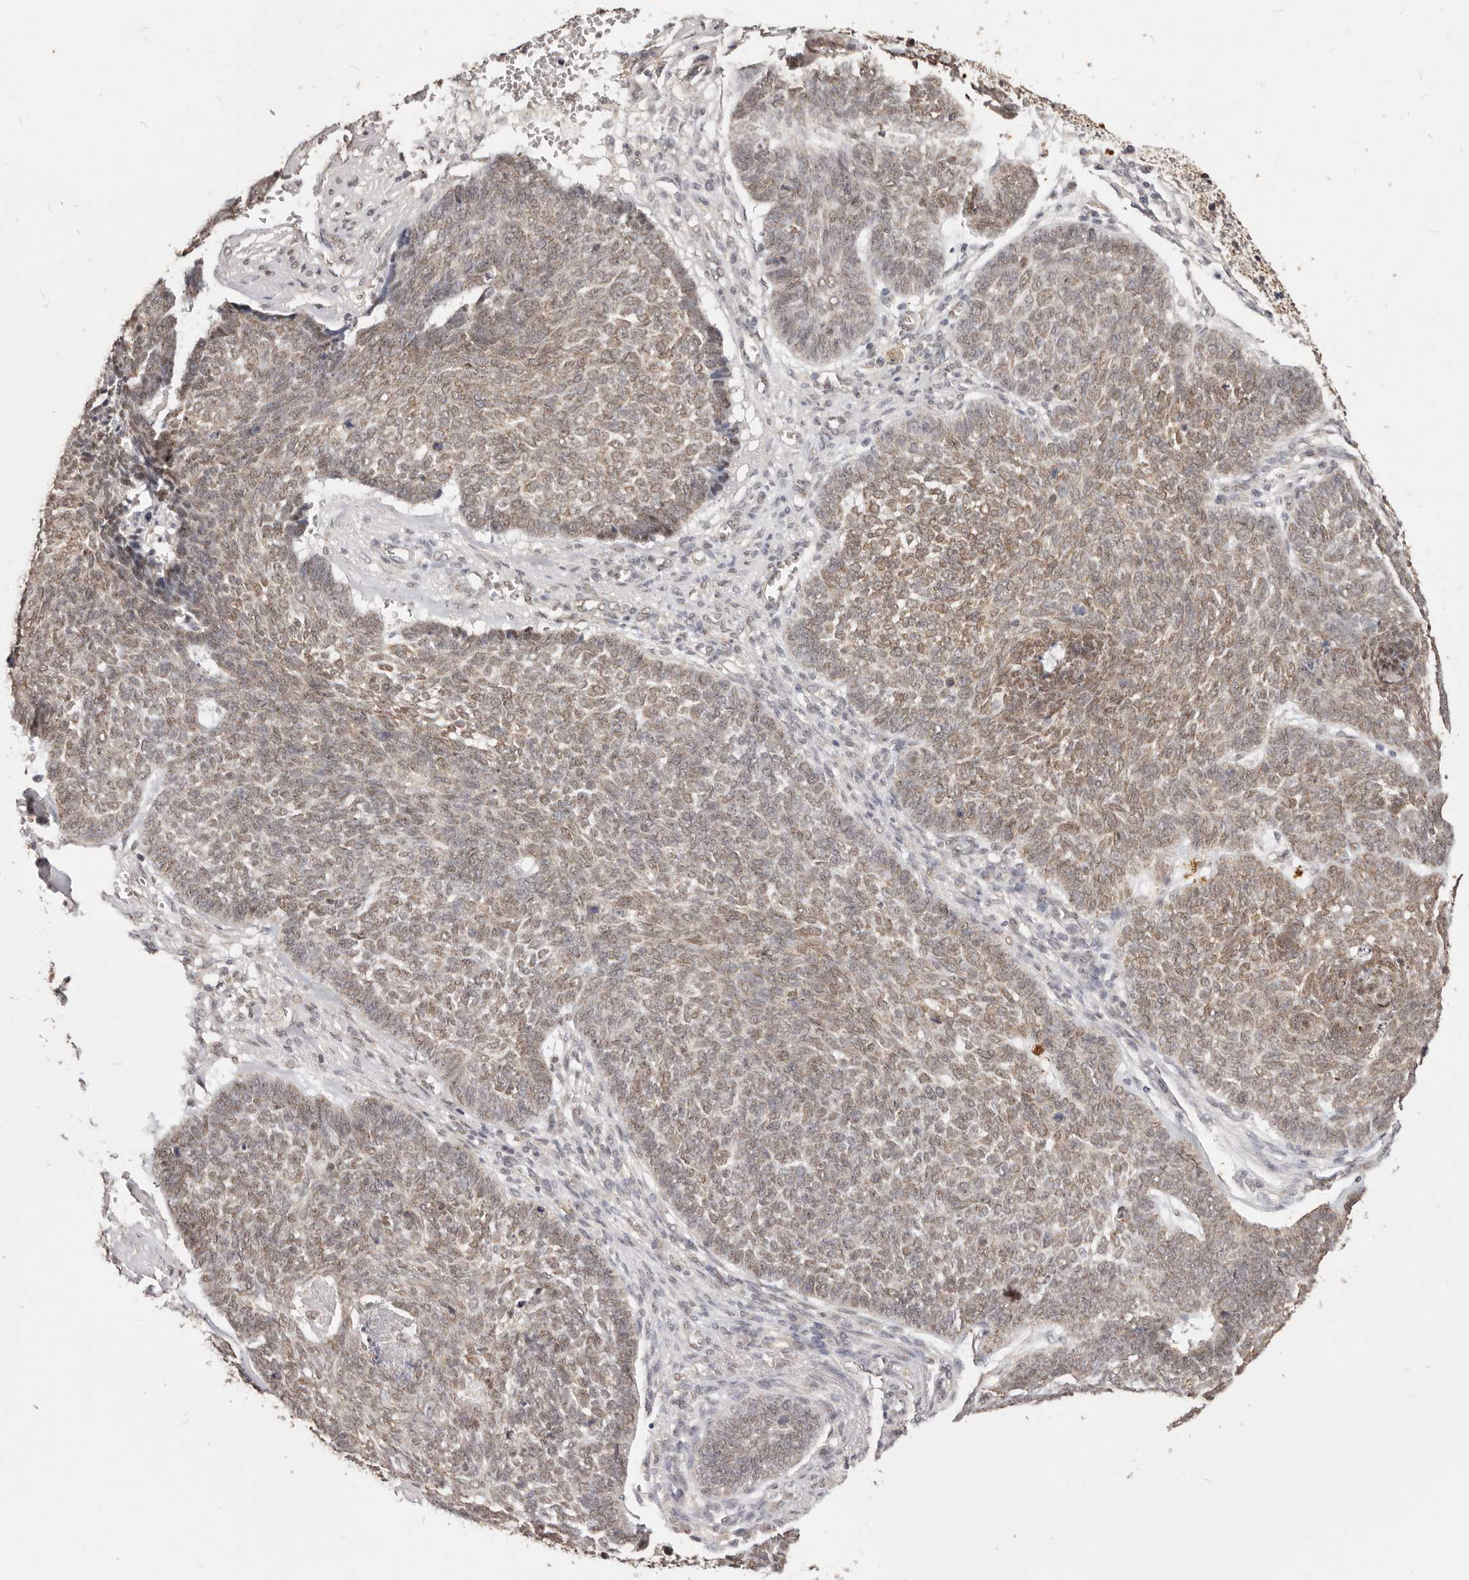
{"staining": {"intensity": "moderate", "quantity": ">75%", "location": "nuclear"}, "tissue": "skin cancer", "cell_type": "Tumor cells", "image_type": "cancer", "snomed": [{"axis": "morphology", "description": "Basal cell carcinoma"}, {"axis": "topography", "description": "Skin"}], "caption": "Immunohistochemistry (IHC) of human basal cell carcinoma (skin) reveals medium levels of moderate nuclear expression in about >75% of tumor cells. (DAB (3,3'-diaminobenzidine) IHC, brown staining for protein, blue staining for nuclei).", "gene": "RPS6KA5", "patient": {"sex": "male", "age": 84}}